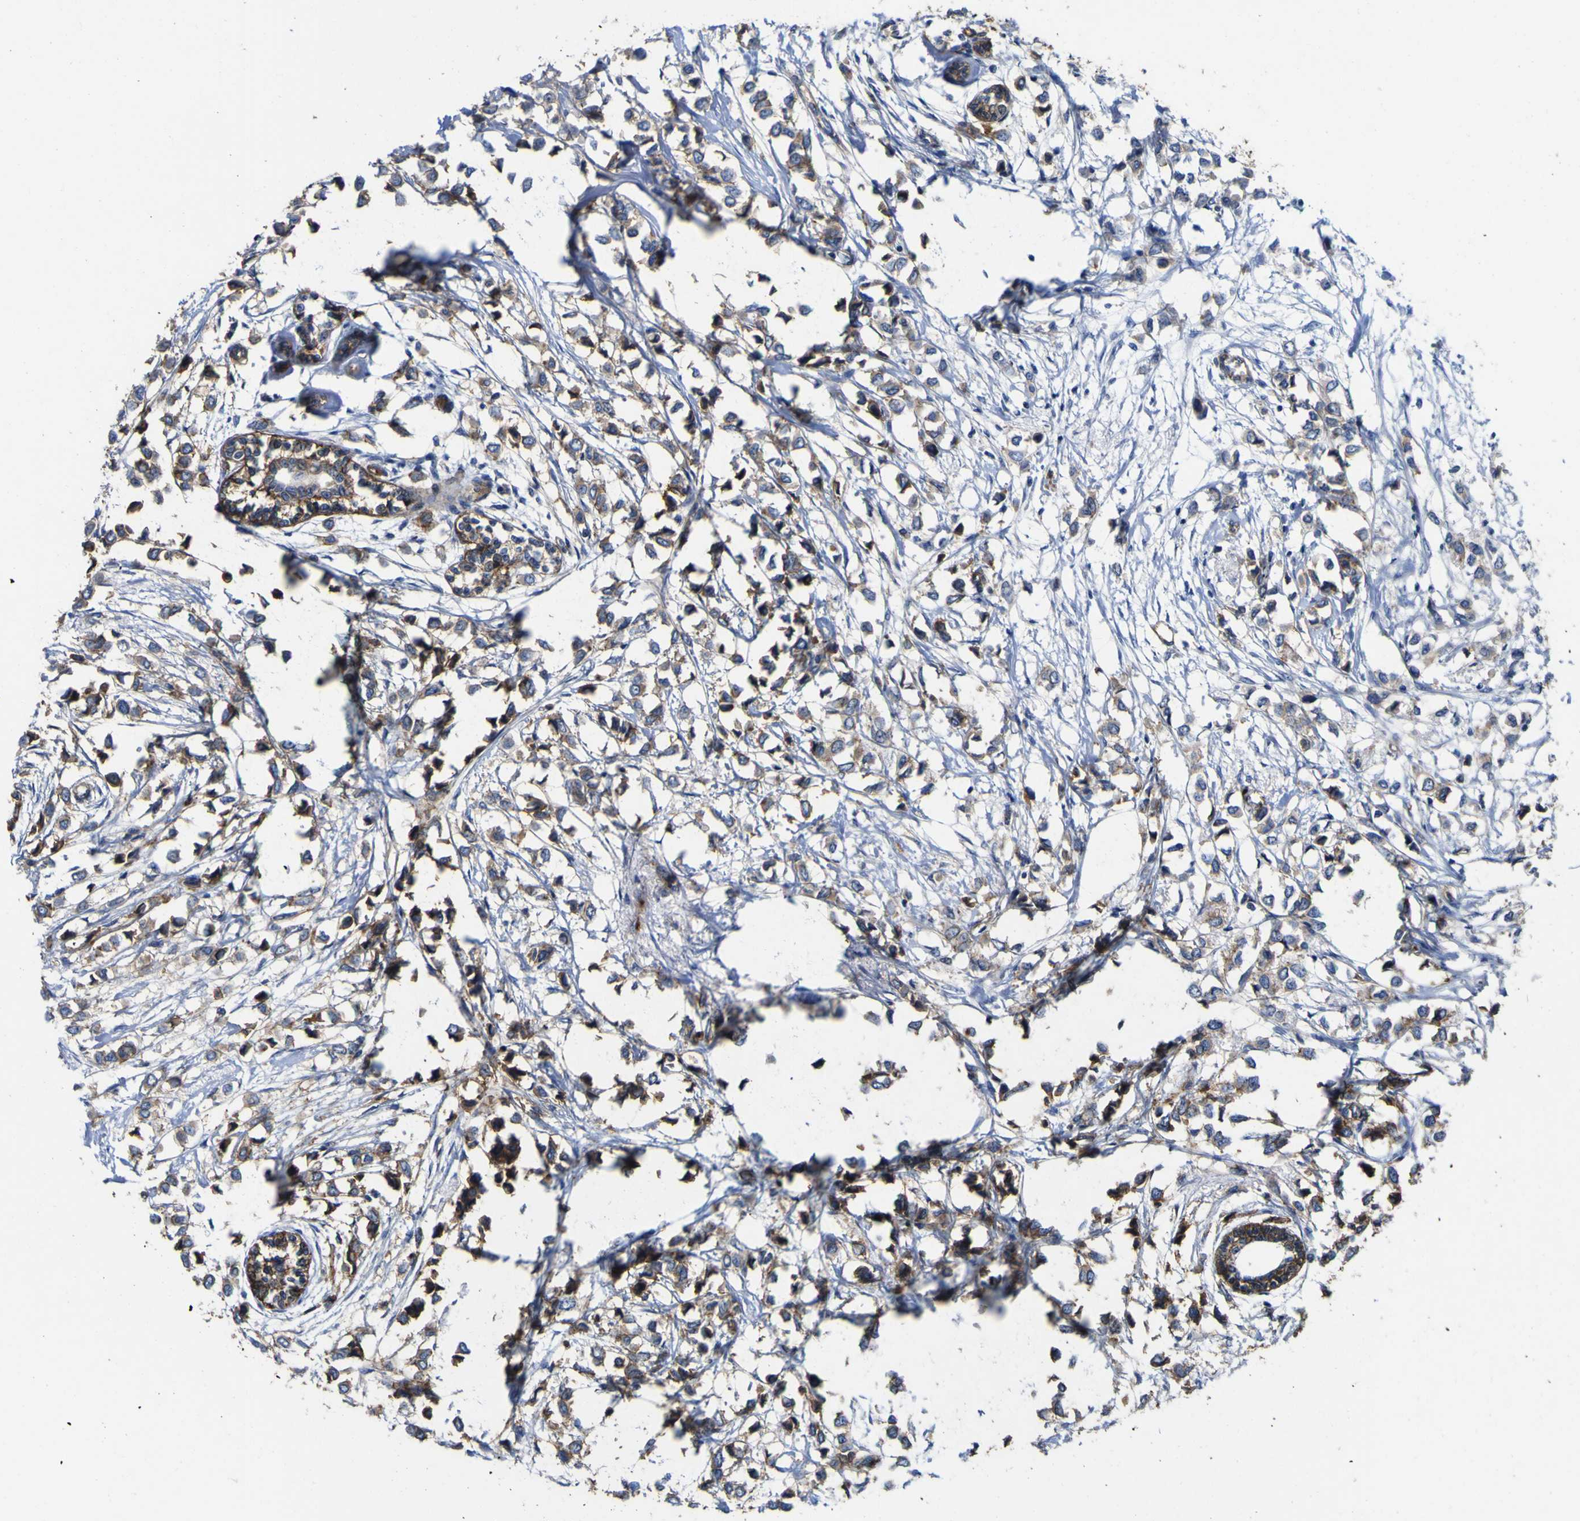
{"staining": {"intensity": "weak", "quantity": ">75%", "location": "cytoplasmic/membranous"}, "tissue": "breast cancer", "cell_type": "Tumor cells", "image_type": "cancer", "snomed": [{"axis": "morphology", "description": "Lobular carcinoma"}, {"axis": "topography", "description": "Breast"}], "caption": "Breast cancer (lobular carcinoma) stained with DAB (3,3'-diaminobenzidine) immunohistochemistry (IHC) demonstrates low levels of weak cytoplasmic/membranous positivity in approximately >75% of tumor cells. Ihc stains the protein in brown and the nuclei are stained blue.", "gene": "CD151", "patient": {"sex": "female", "age": 51}}